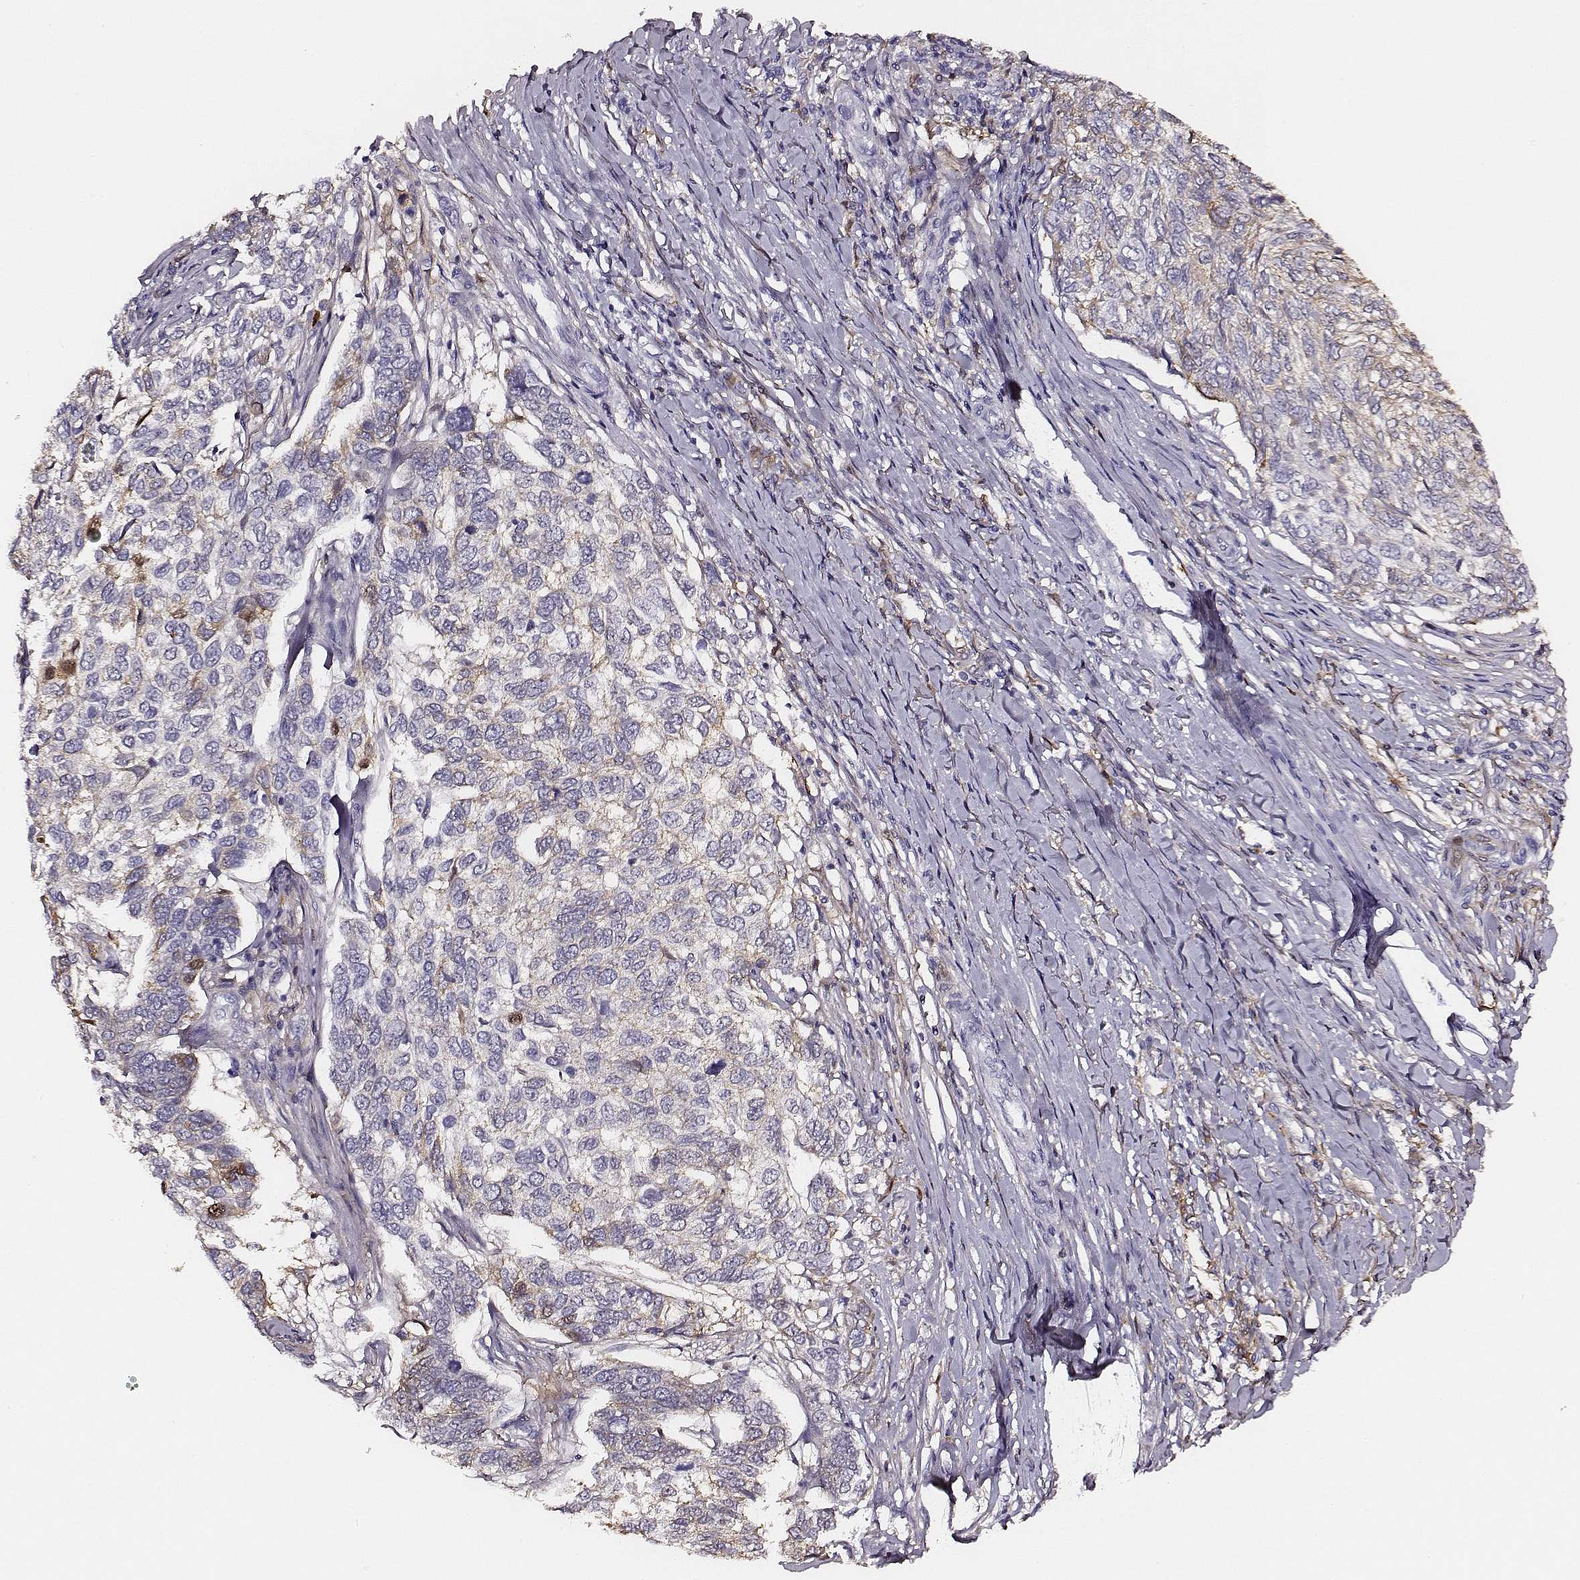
{"staining": {"intensity": "weak", "quantity": ">75%", "location": "cytoplasmic/membranous"}, "tissue": "skin cancer", "cell_type": "Tumor cells", "image_type": "cancer", "snomed": [{"axis": "morphology", "description": "Basal cell carcinoma"}, {"axis": "topography", "description": "Skin"}], "caption": "This histopathology image demonstrates immunohistochemistry staining of skin cancer (basal cell carcinoma), with low weak cytoplasmic/membranous expression in about >75% of tumor cells.", "gene": "TF", "patient": {"sex": "female", "age": 65}}